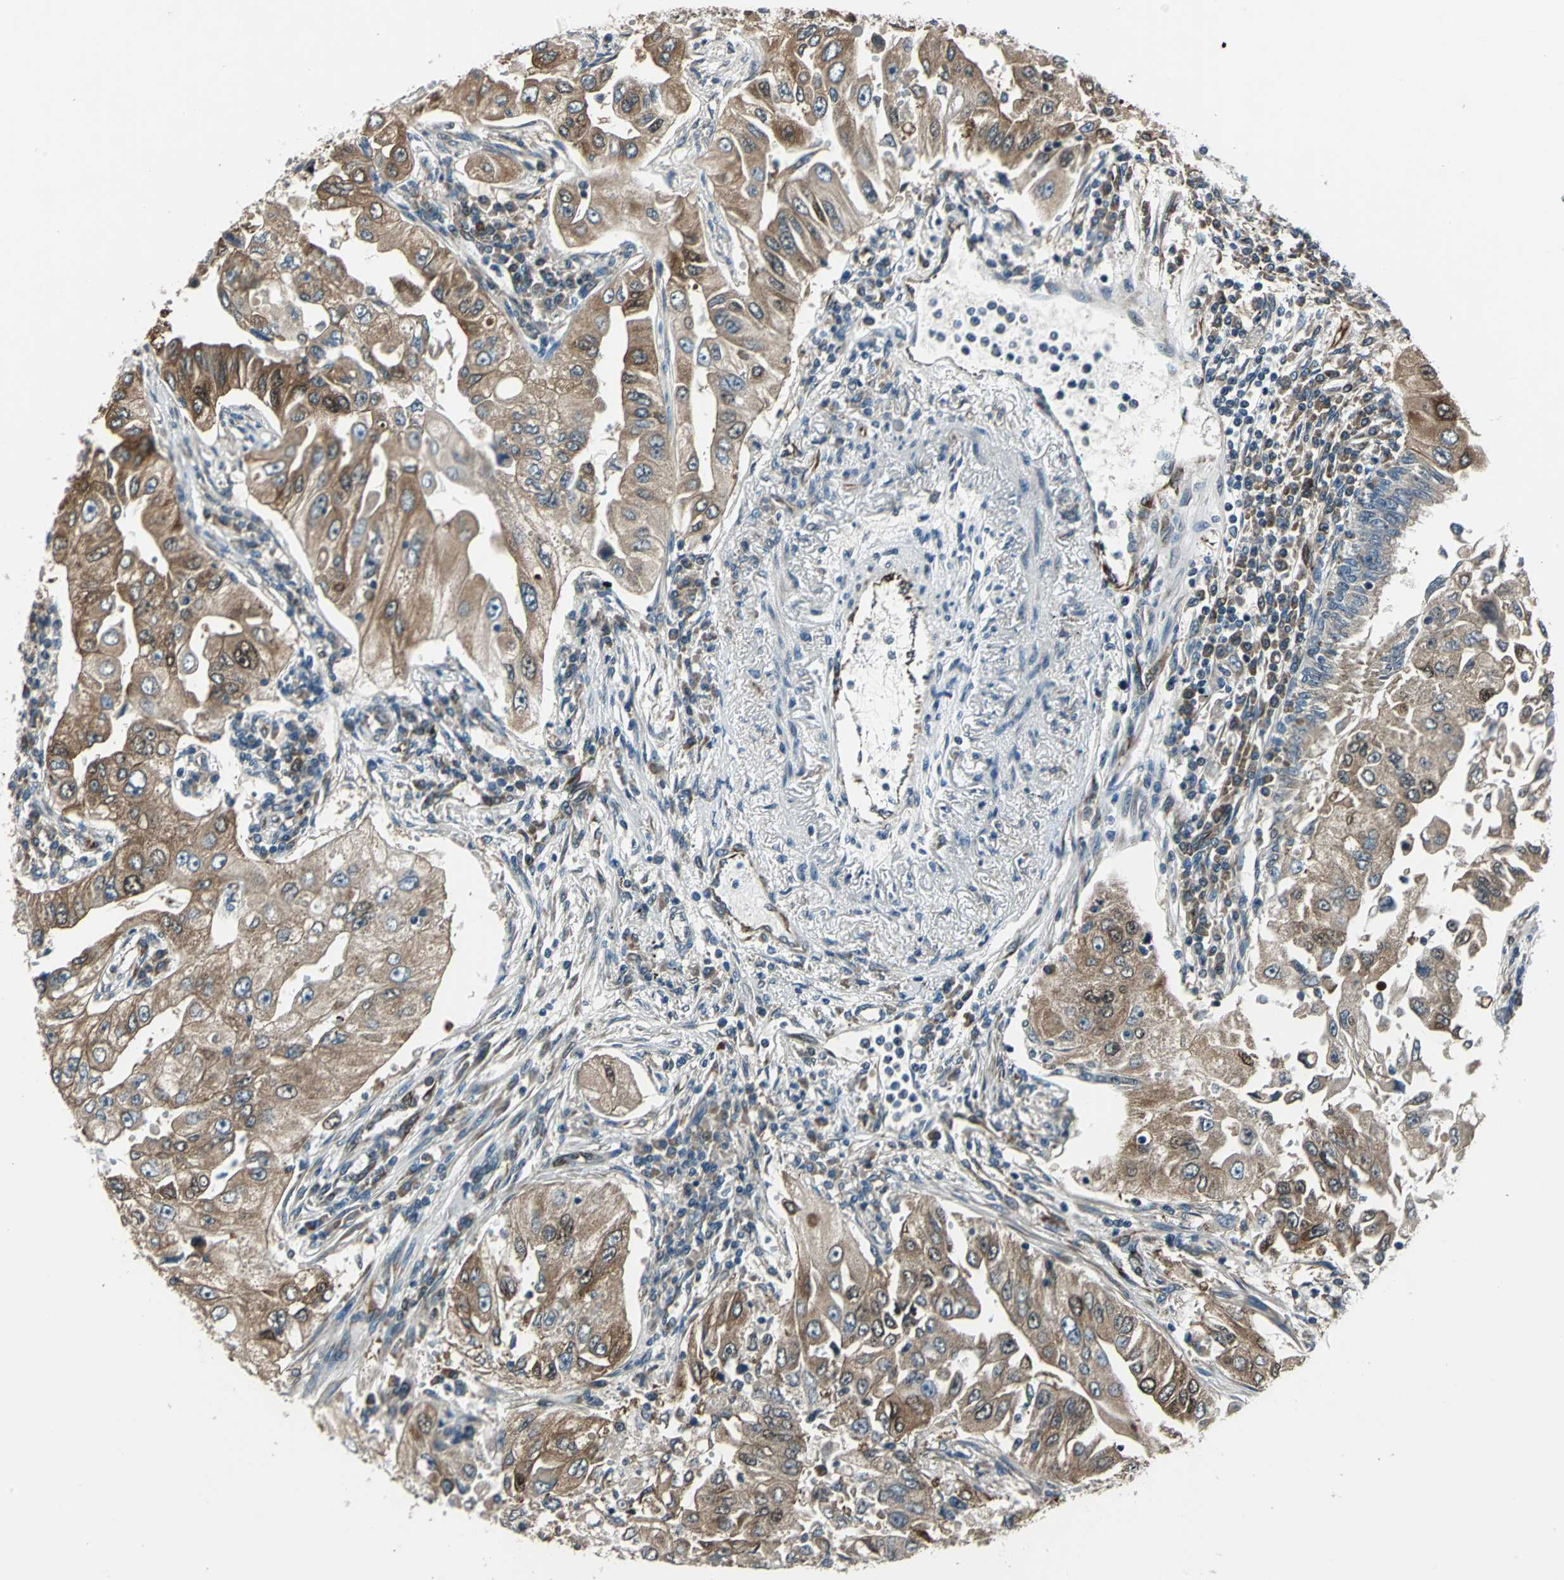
{"staining": {"intensity": "strong", "quantity": ">75%", "location": "cytoplasmic/membranous,nuclear"}, "tissue": "lung cancer", "cell_type": "Tumor cells", "image_type": "cancer", "snomed": [{"axis": "morphology", "description": "Adenocarcinoma, NOS"}, {"axis": "topography", "description": "Lung"}], "caption": "A brown stain labels strong cytoplasmic/membranous and nuclear positivity of a protein in lung cancer tumor cells.", "gene": "EXD2", "patient": {"sex": "male", "age": 84}}